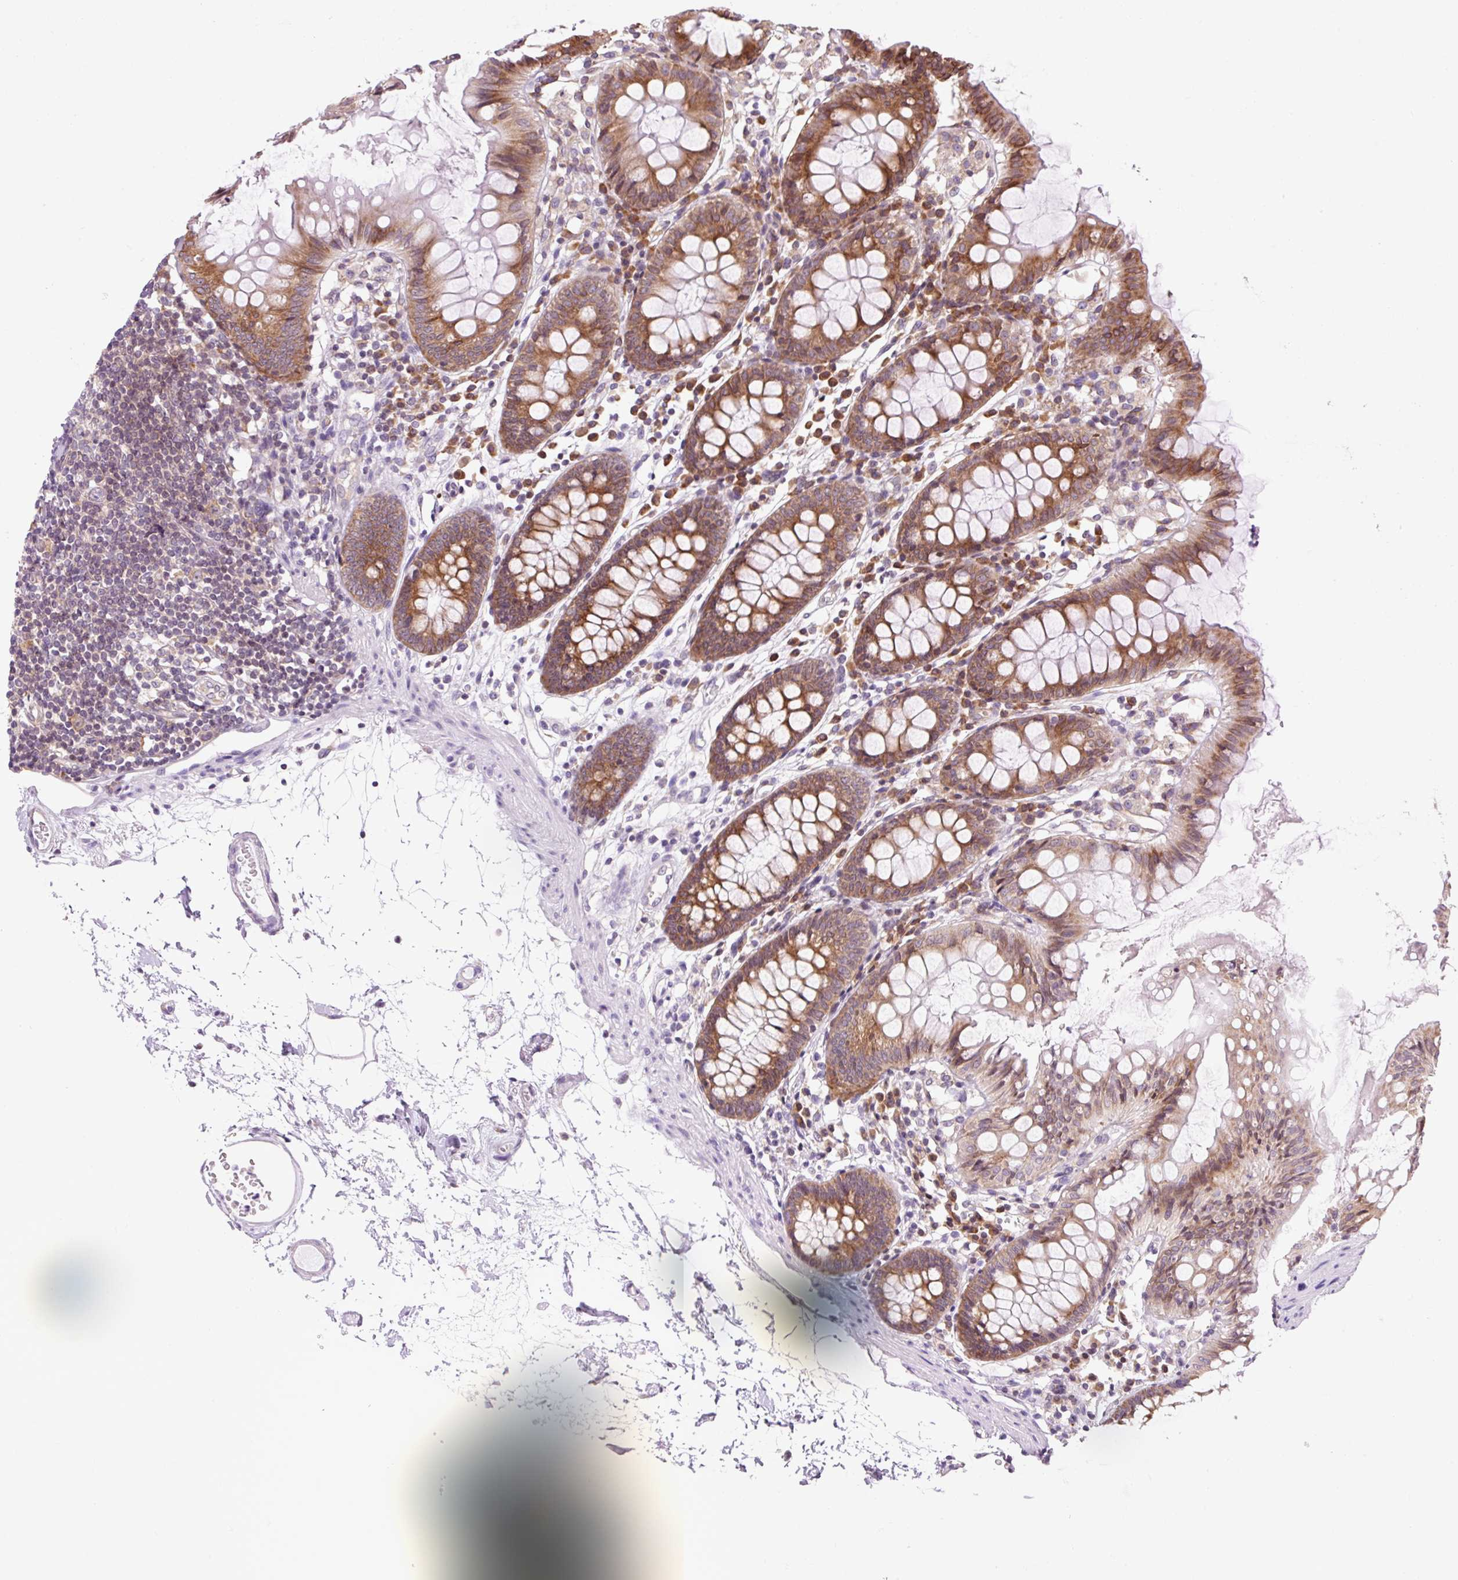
{"staining": {"intensity": "negative", "quantity": "none", "location": "none"}, "tissue": "colon", "cell_type": "Endothelial cells", "image_type": "normal", "snomed": [{"axis": "morphology", "description": "Normal tissue, NOS"}, {"axis": "topography", "description": "Colon"}], "caption": "High power microscopy photomicrograph of an IHC micrograph of unremarkable colon, revealing no significant staining in endothelial cells.", "gene": "RPL41", "patient": {"sex": "female", "age": 84}}